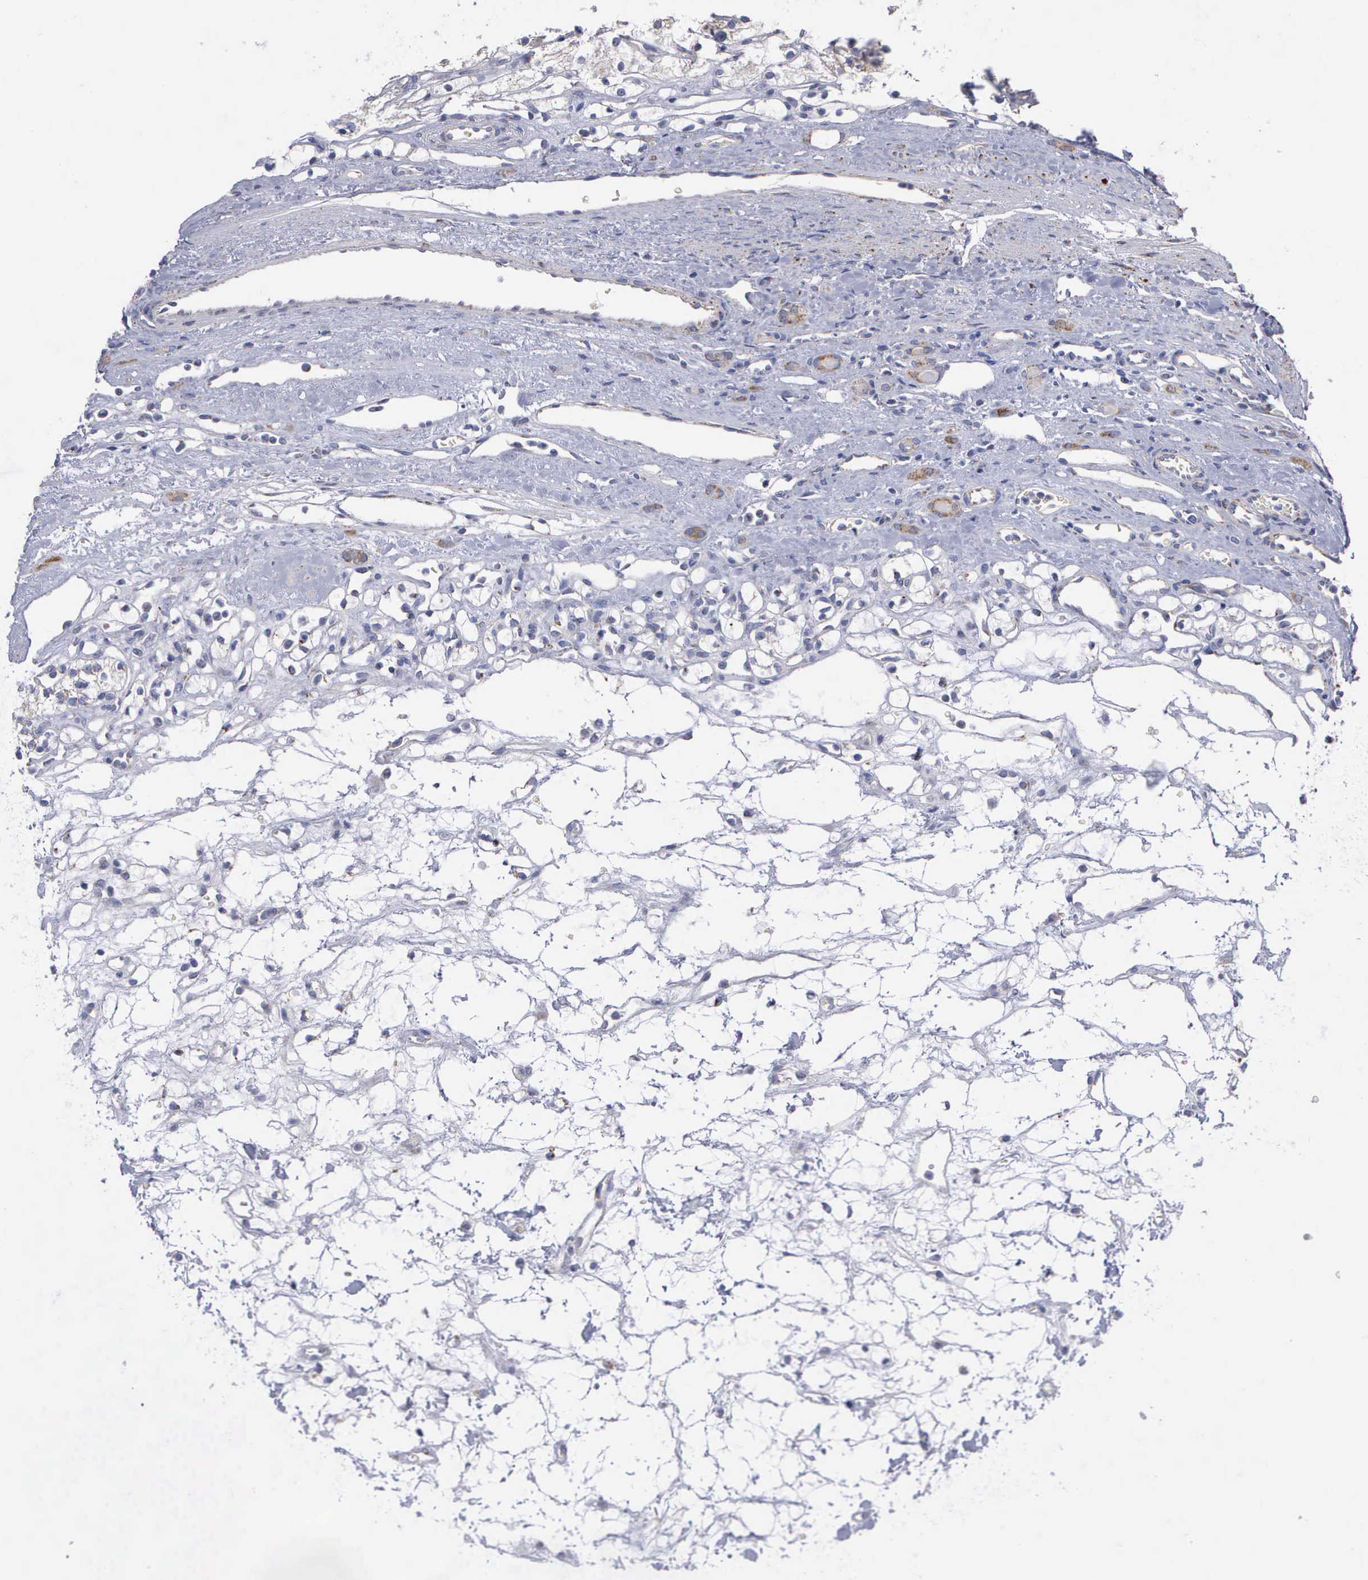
{"staining": {"intensity": "moderate", "quantity": "<25%", "location": "cytoplasmic/membranous"}, "tissue": "renal cancer", "cell_type": "Tumor cells", "image_type": "cancer", "snomed": [{"axis": "morphology", "description": "Adenocarcinoma, NOS"}, {"axis": "topography", "description": "Kidney"}], "caption": "Renal cancer (adenocarcinoma) was stained to show a protein in brown. There is low levels of moderate cytoplasmic/membranous positivity in approximately <25% of tumor cells.", "gene": "APOOL", "patient": {"sex": "female", "age": 60}}